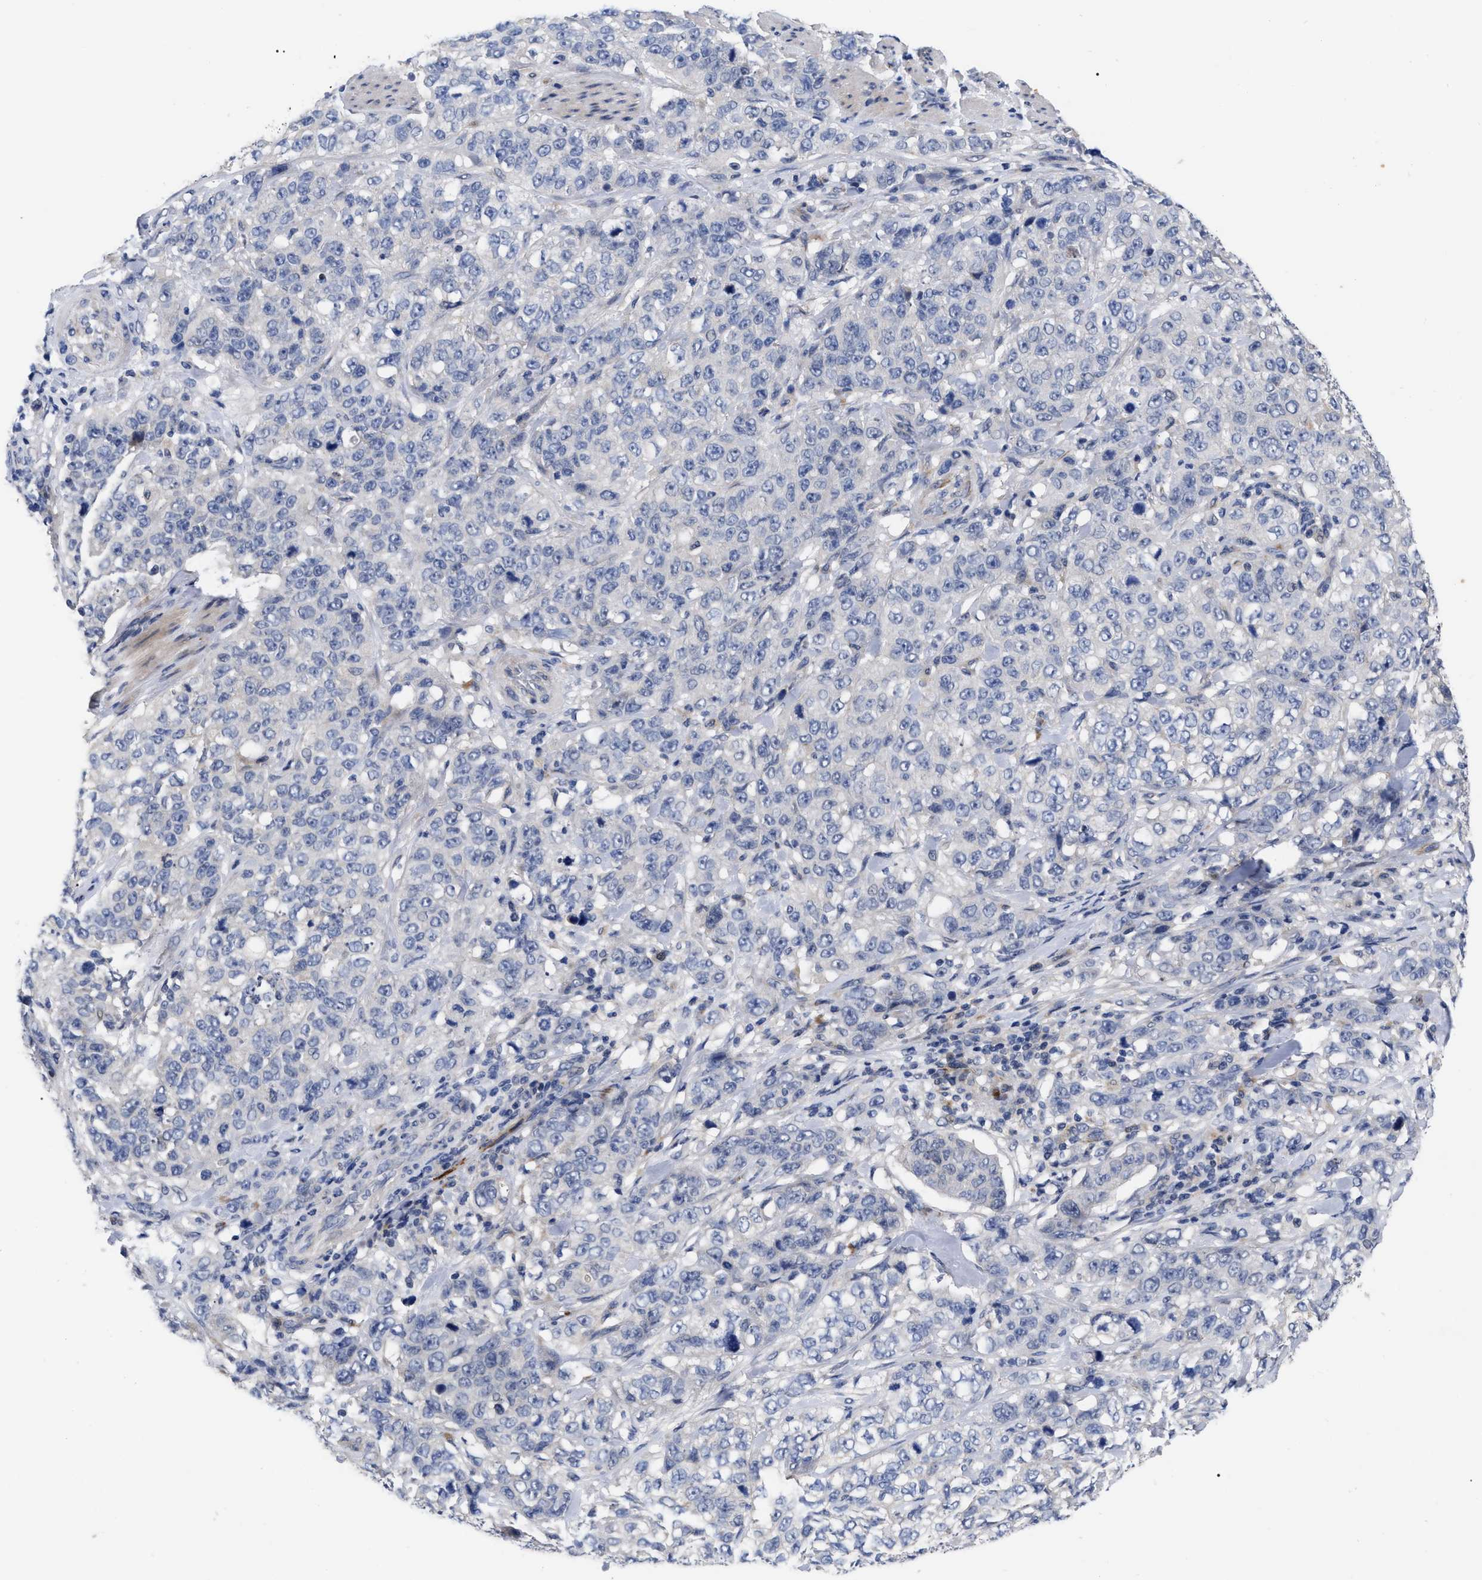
{"staining": {"intensity": "negative", "quantity": "none", "location": "none"}, "tissue": "stomach cancer", "cell_type": "Tumor cells", "image_type": "cancer", "snomed": [{"axis": "morphology", "description": "Adenocarcinoma, NOS"}, {"axis": "topography", "description": "Stomach"}], "caption": "Tumor cells show no significant expression in stomach cancer (adenocarcinoma). (DAB immunohistochemistry with hematoxylin counter stain).", "gene": "CCN5", "patient": {"sex": "male", "age": 48}}